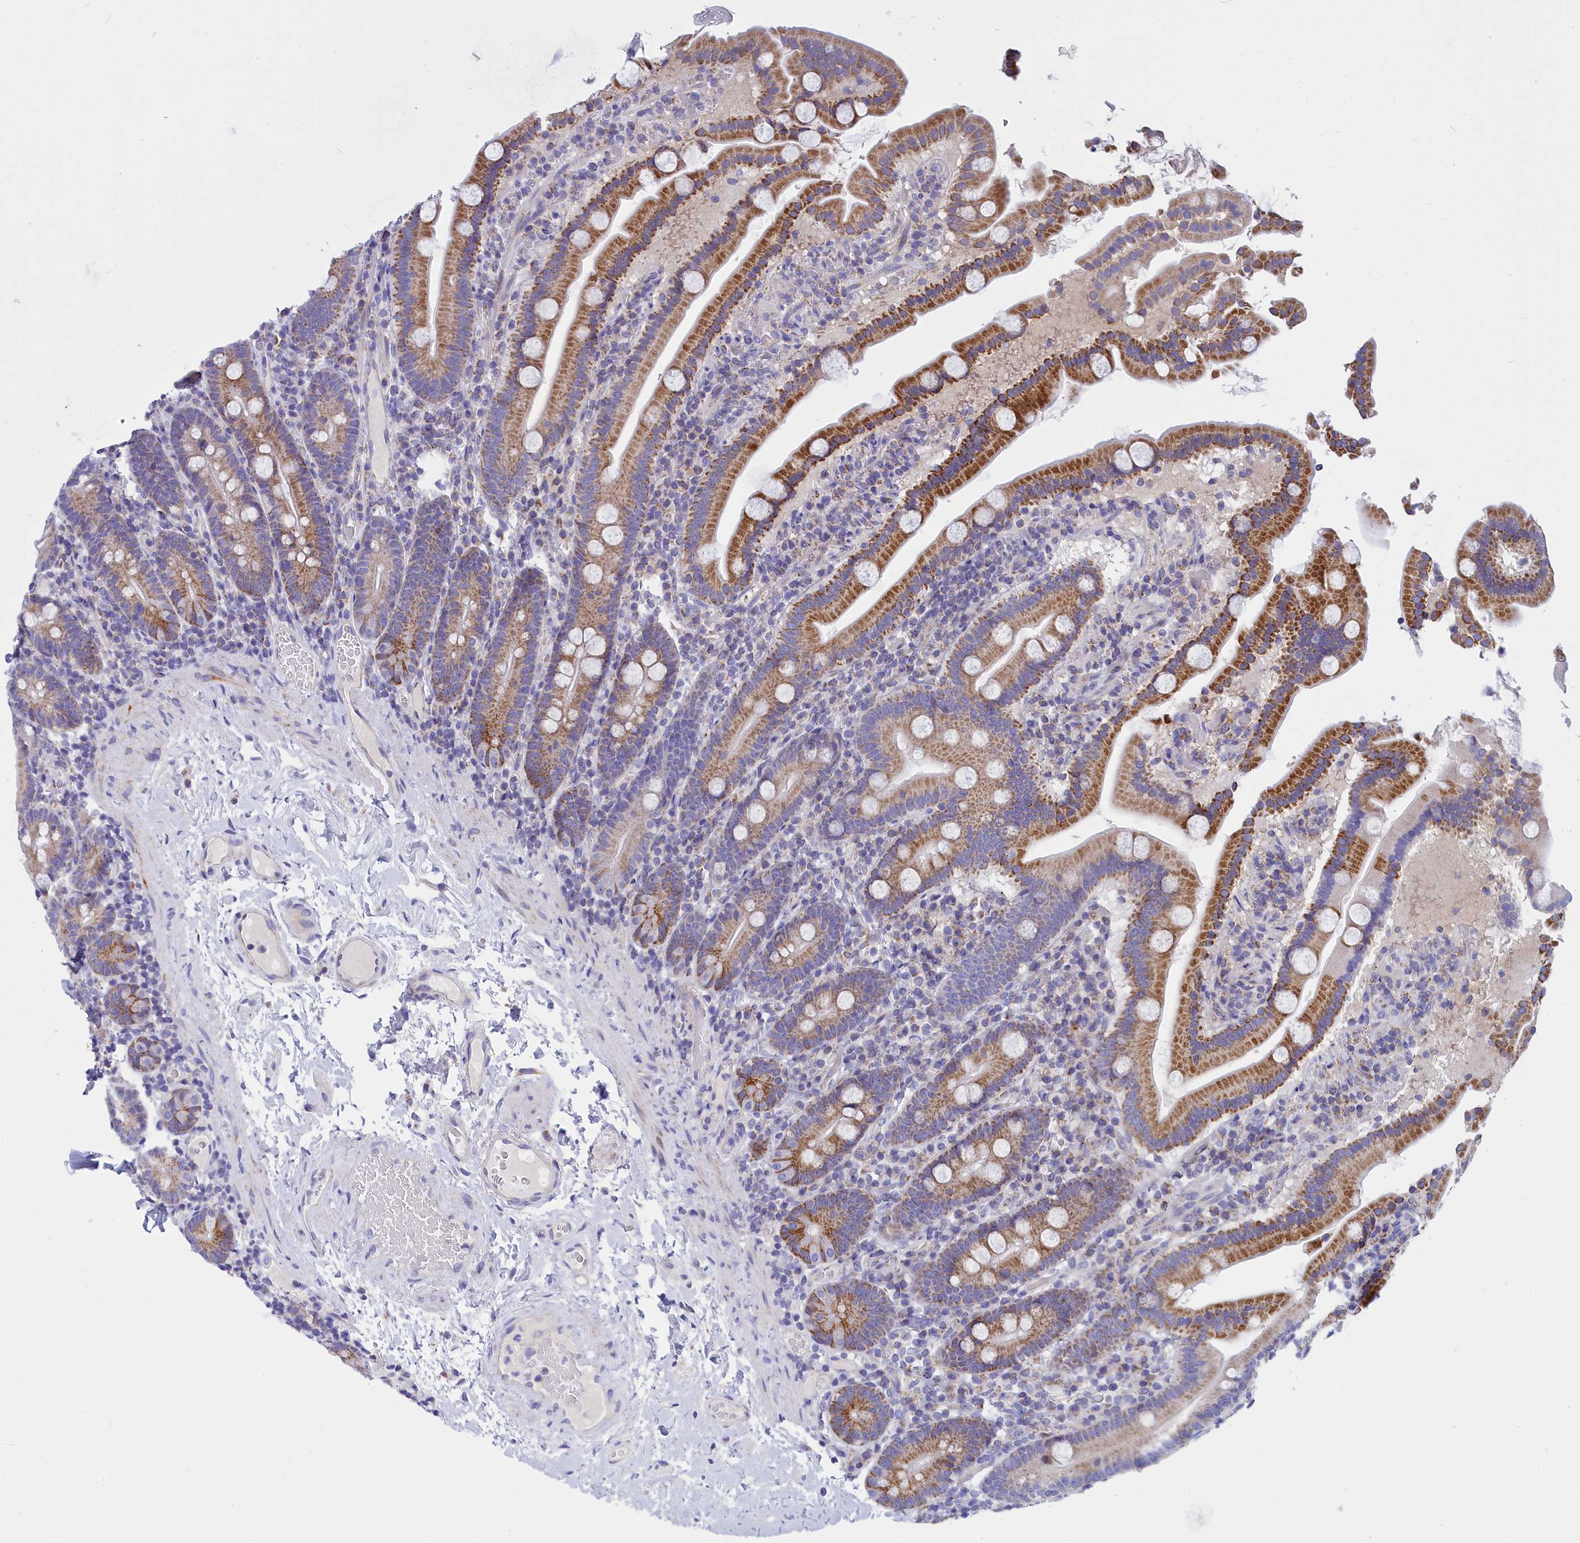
{"staining": {"intensity": "strong", "quantity": ">75%", "location": "cytoplasmic/membranous"}, "tissue": "duodenum", "cell_type": "Glandular cells", "image_type": "normal", "snomed": [{"axis": "morphology", "description": "Normal tissue, NOS"}, {"axis": "topography", "description": "Duodenum"}], "caption": "Human duodenum stained for a protein (brown) demonstrates strong cytoplasmic/membranous positive positivity in approximately >75% of glandular cells.", "gene": "CCRL2", "patient": {"sex": "male", "age": 55}}